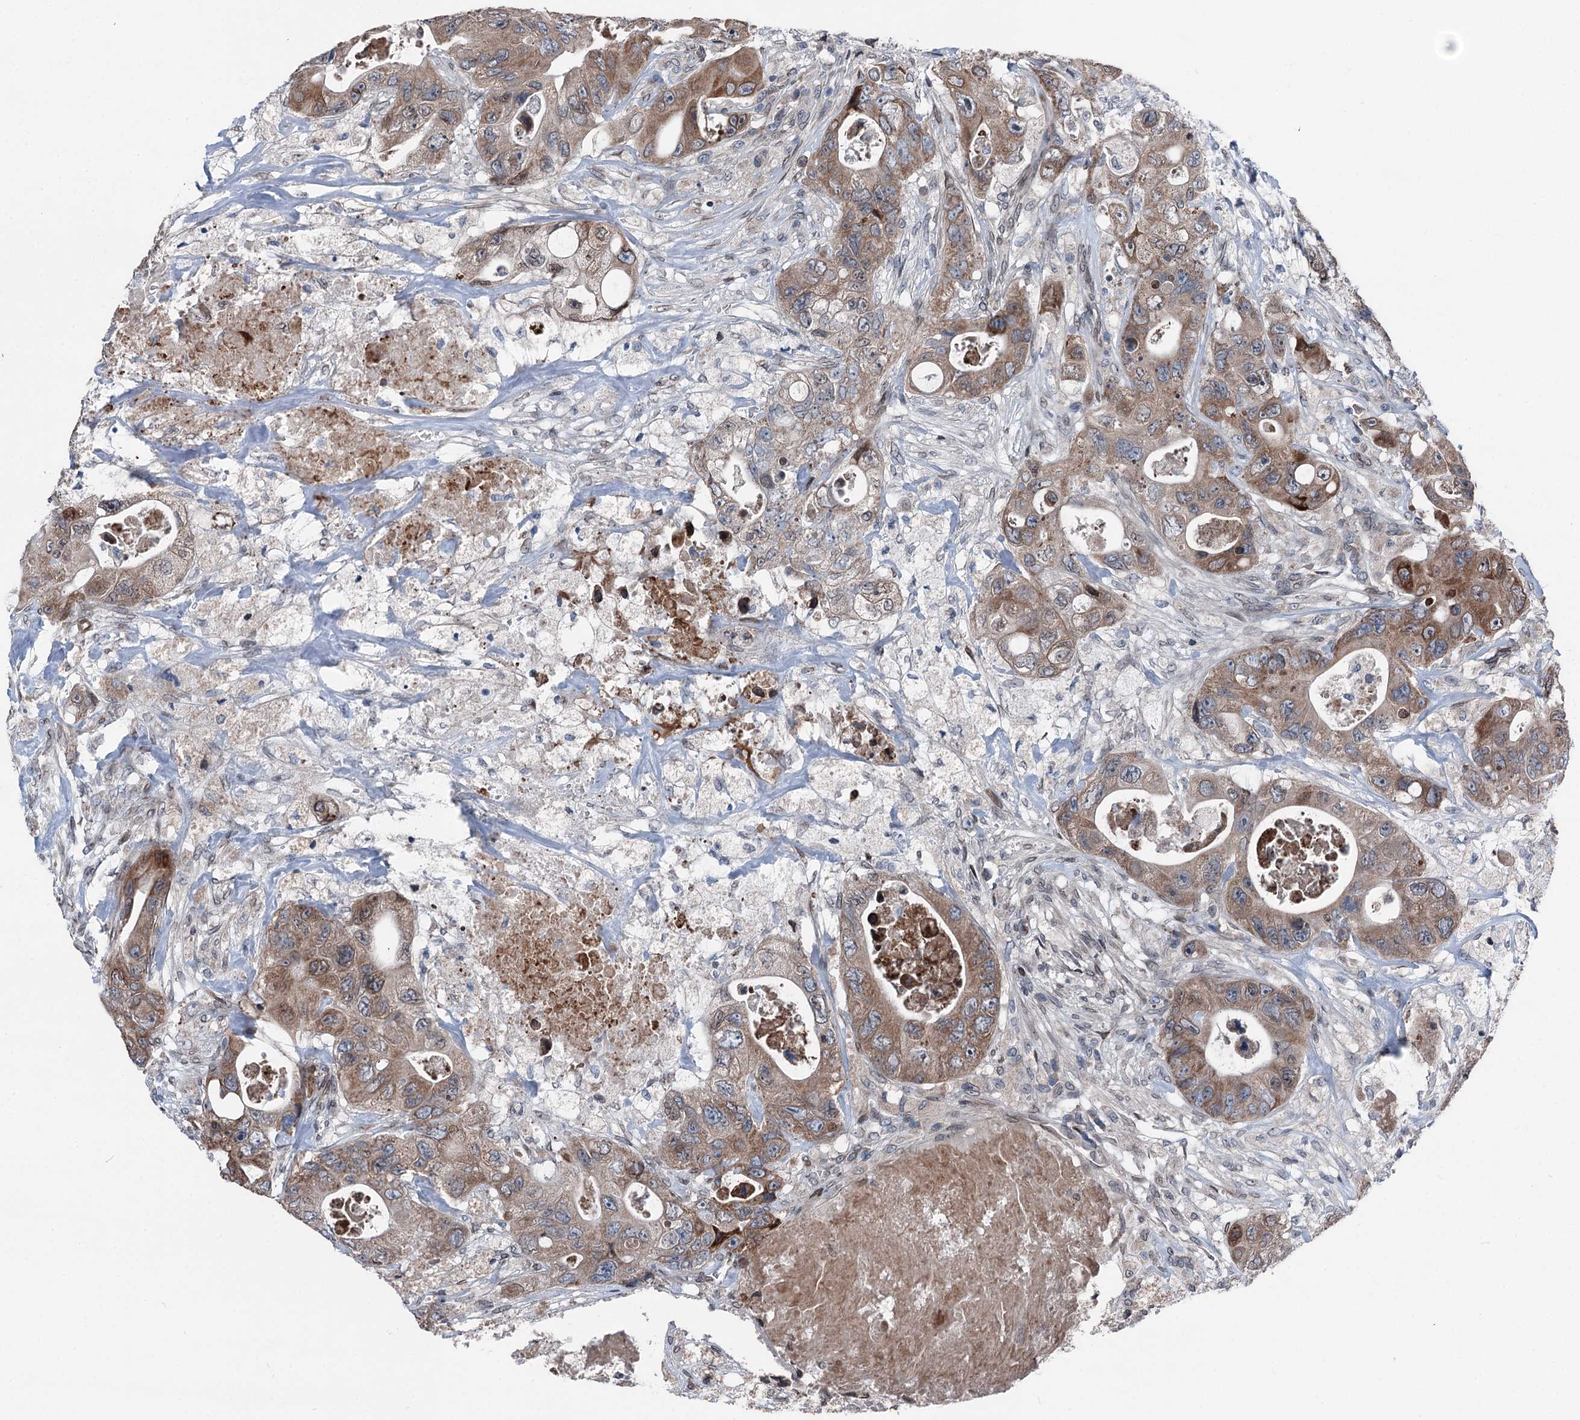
{"staining": {"intensity": "moderate", "quantity": ">75%", "location": "cytoplasmic/membranous"}, "tissue": "colorectal cancer", "cell_type": "Tumor cells", "image_type": "cancer", "snomed": [{"axis": "morphology", "description": "Adenocarcinoma, NOS"}, {"axis": "topography", "description": "Colon"}], "caption": "Human colorectal cancer (adenocarcinoma) stained with a brown dye displays moderate cytoplasmic/membranous positive positivity in about >75% of tumor cells.", "gene": "MRPL14", "patient": {"sex": "female", "age": 46}}